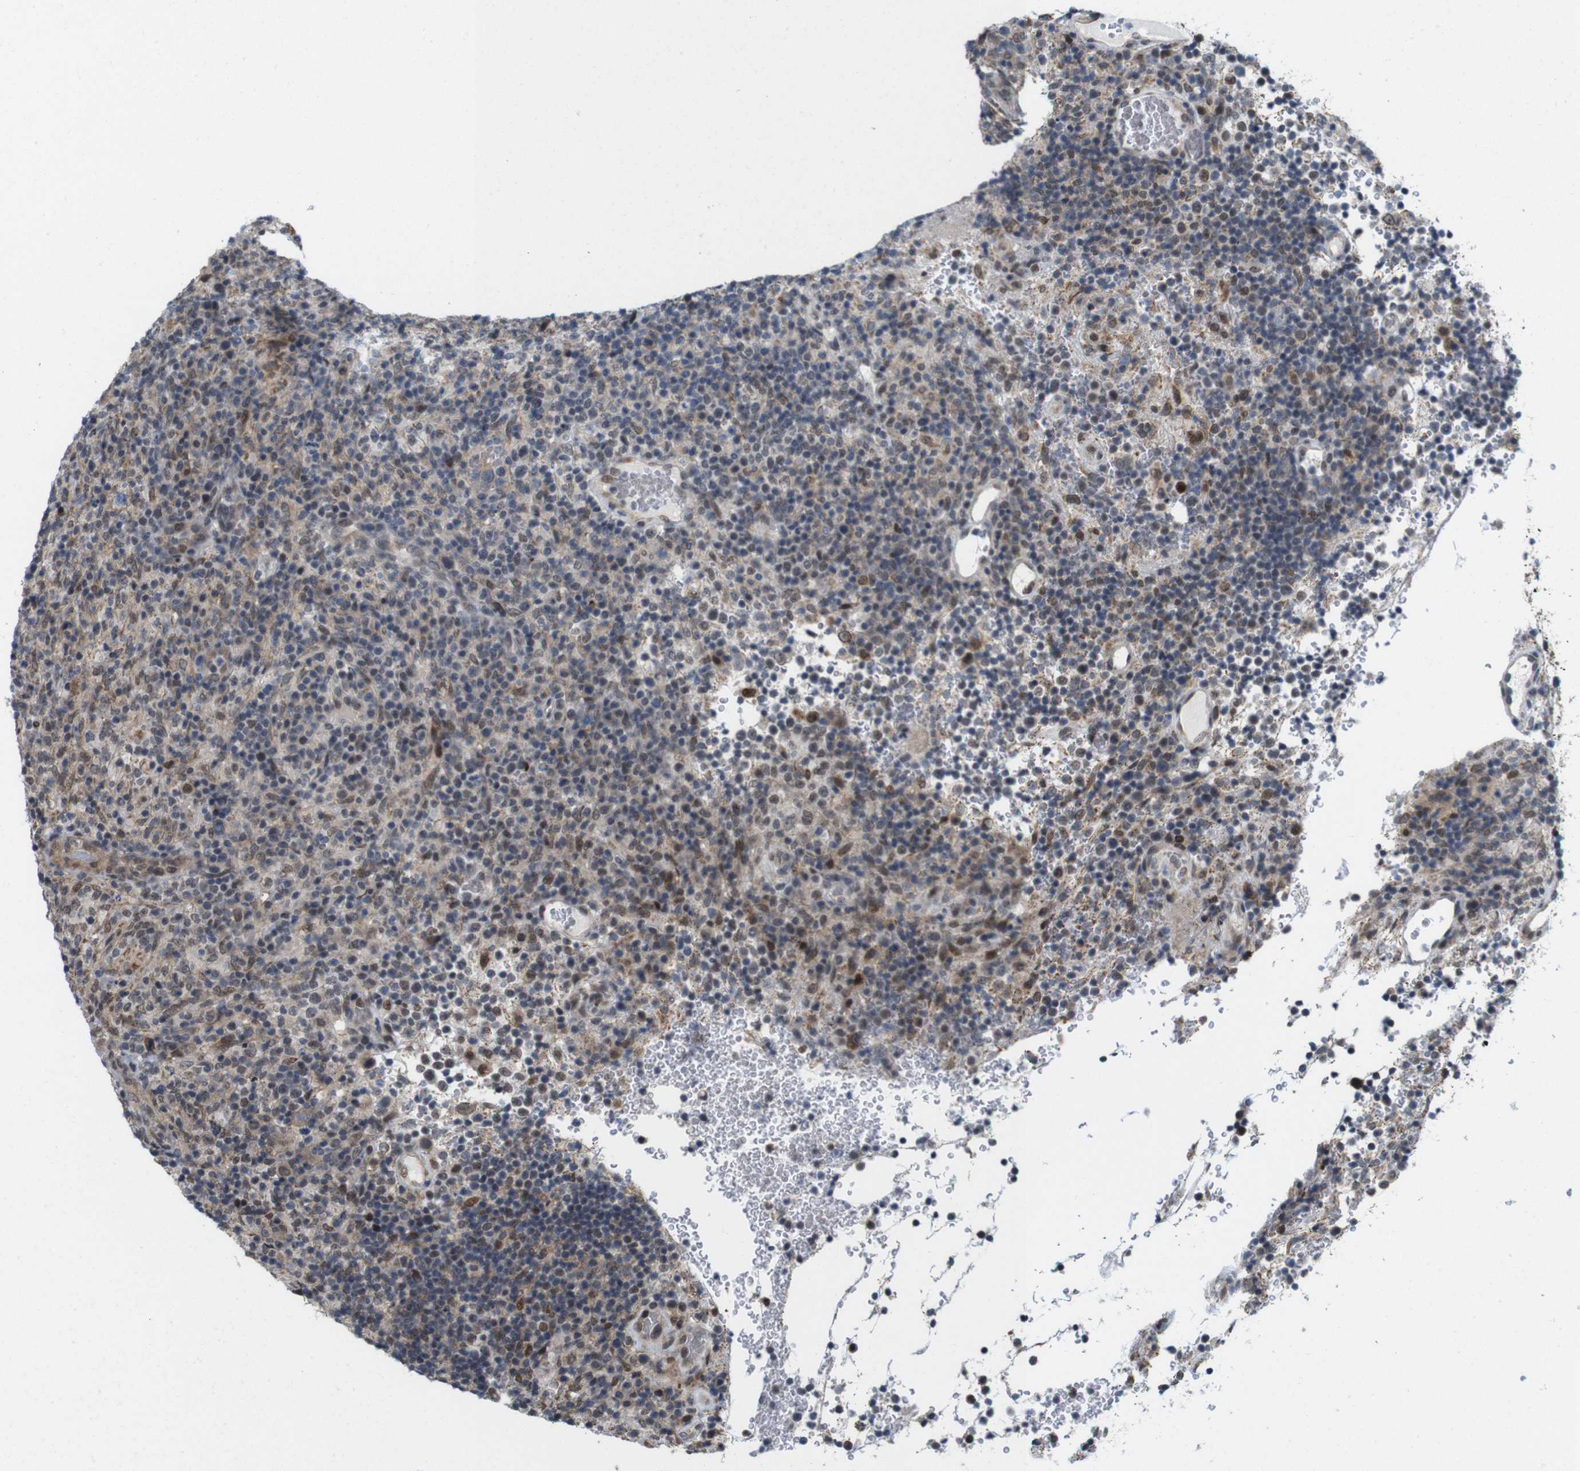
{"staining": {"intensity": "moderate", "quantity": "25%-75%", "location": "cytoplasmic/membranous,nuclear"}, "tissue": "lymphoma", "cell_type": "Tumor cells", "image_type": "cancer", "snomed": [{"axis": "morphology", "description": "Malignant lymphoma, non-Hodgkin's type, High grade"}, {"axis": "topography", "description": "Lymph node"}], "caption": "Lymphoma stained with a protein marker demonstrates moderate staining in tumor cells.", "gene": "PNMA8A", "patient": {"sex": "female", "age": 76}}